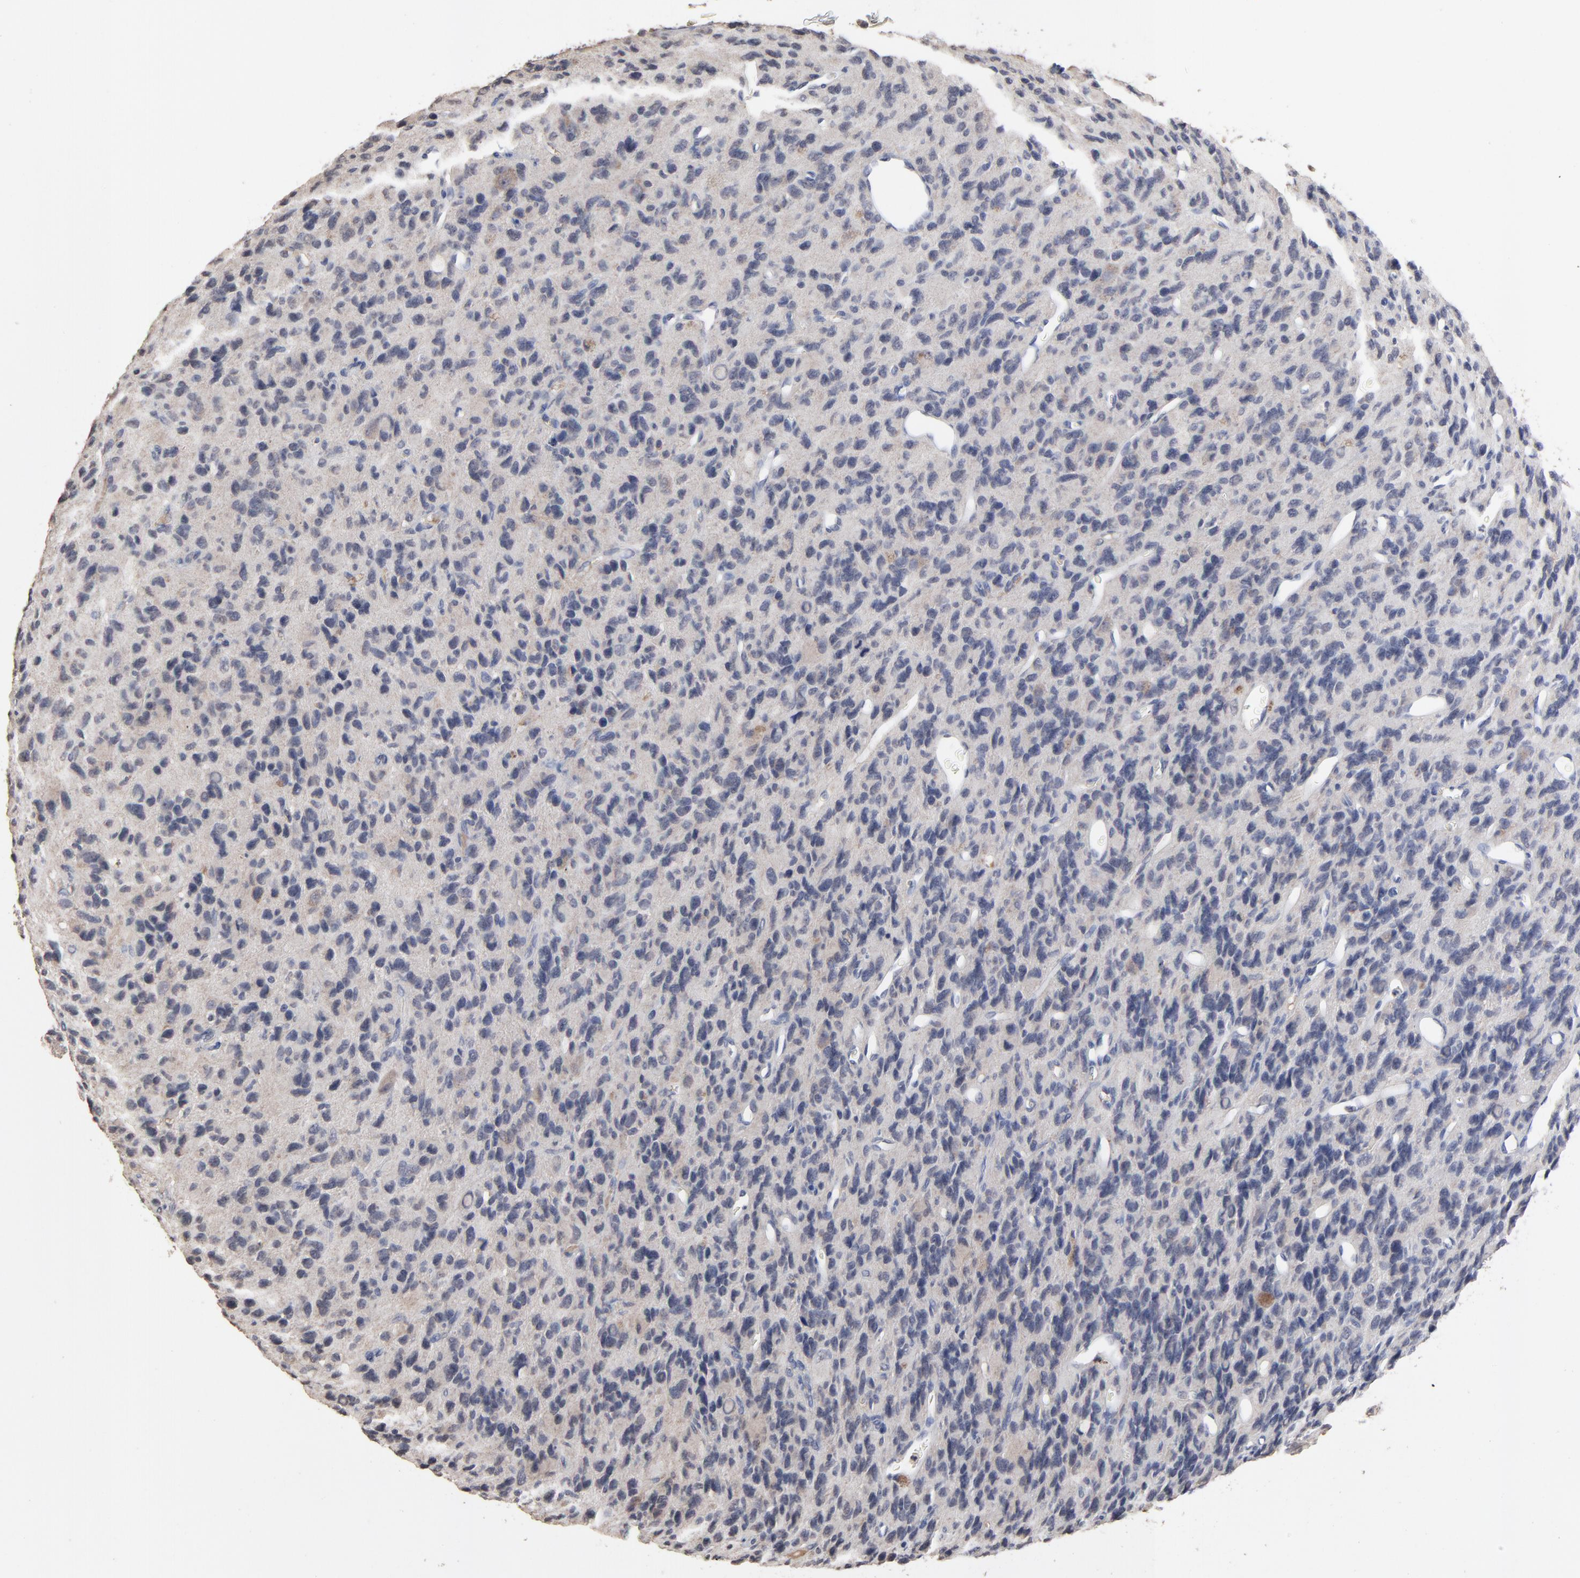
{"staining": {"intensity": "negative", "quantity": "none", "location": "none"}, "tissue": "glioma", "cell_type": "Tumor cells", "image_type": "cancer", "snomed": [{"axis": "morphology", "description": "Glioma, malignant, High grade"}, {"axis": "topography", "description": "Brain"}], "caption": "DAB immunohistochemical staining of malignant high-grade glioma demonstrates no significant staining in tumor cells.", "gene": "VPREB3", "patient": {"sex": "male", "age": 77}}